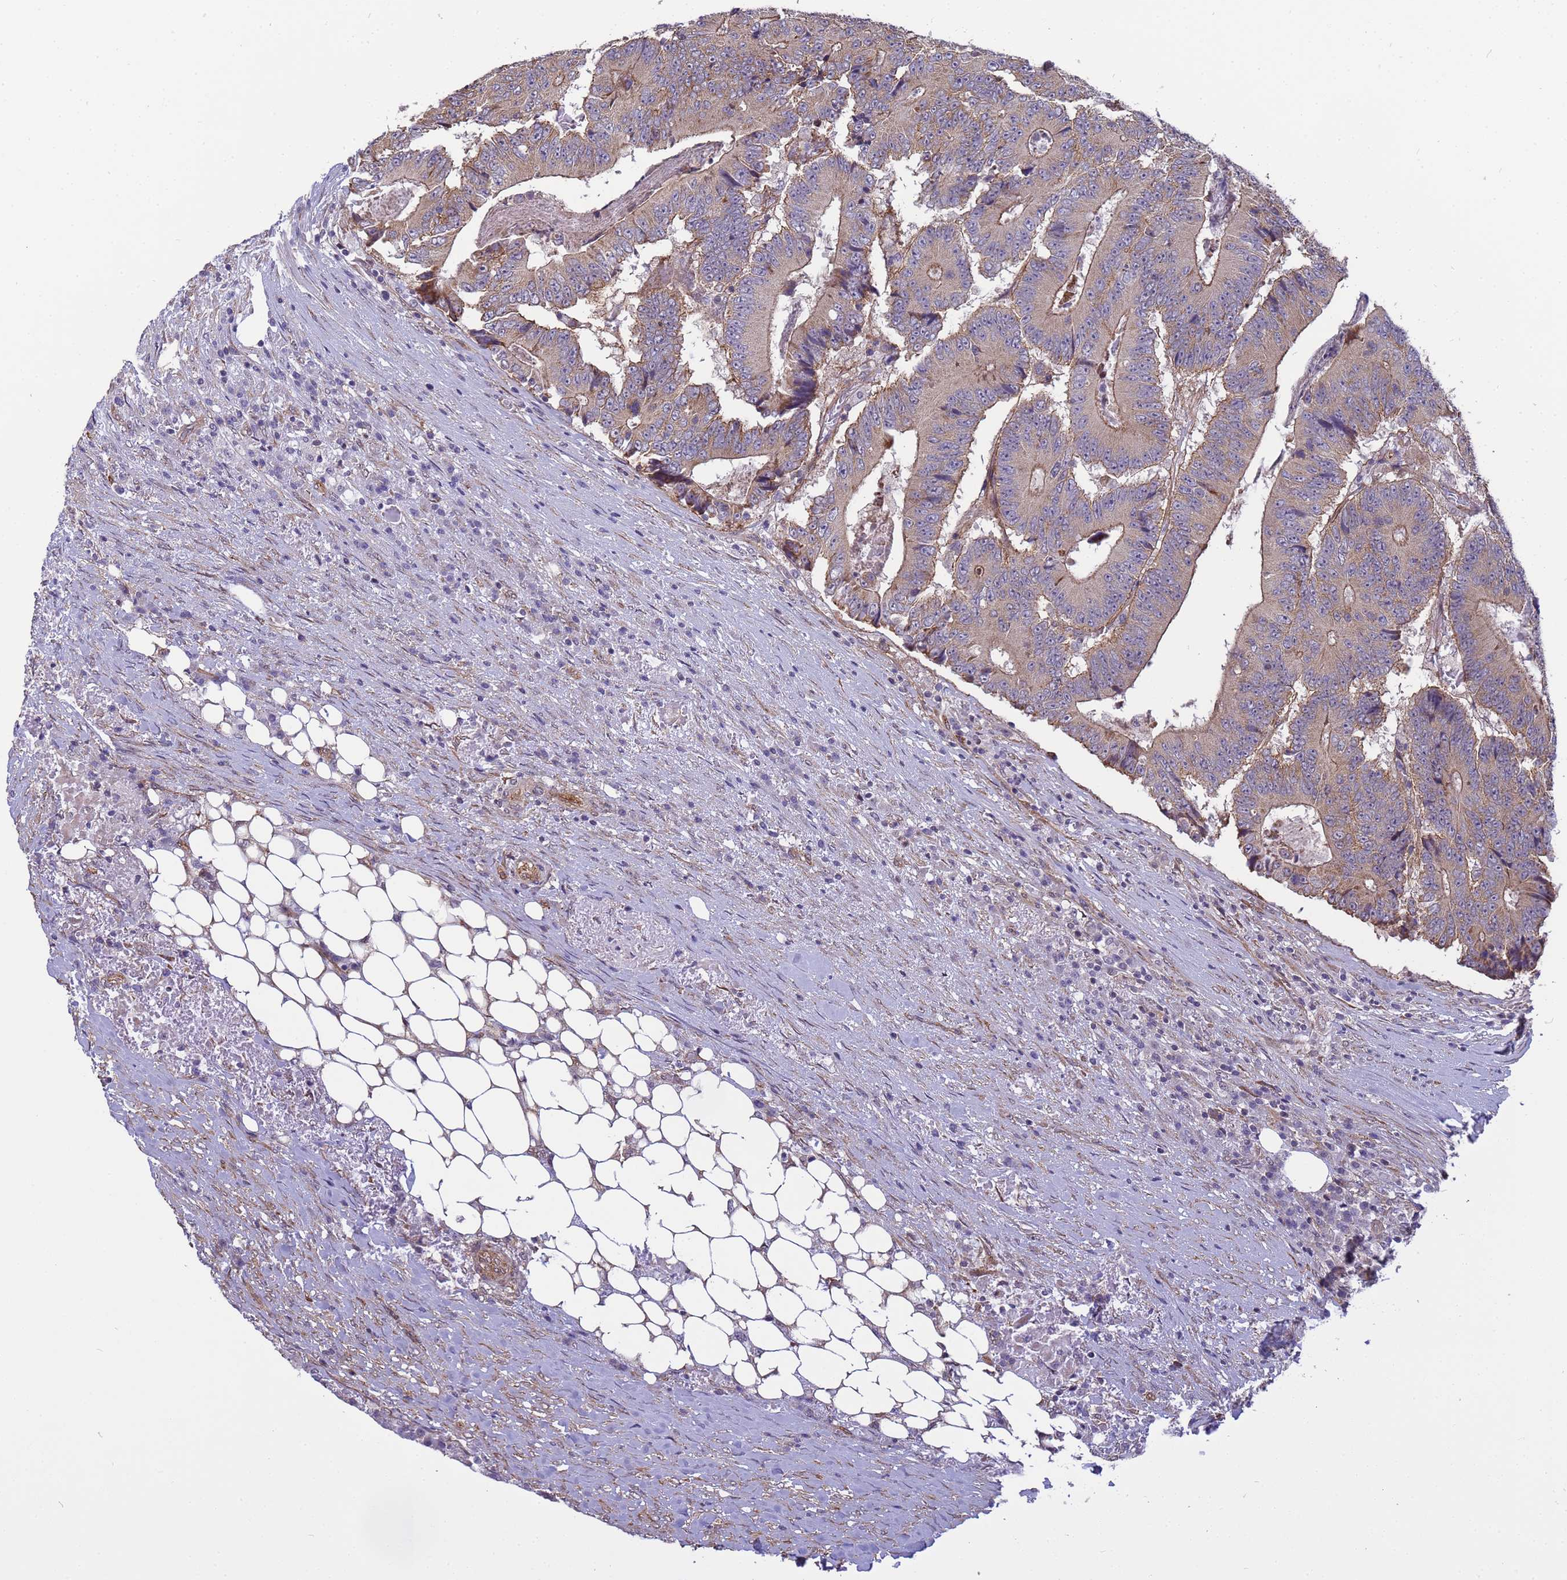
{"staining": {"intensity": "weak", "quantity": ">75%", "location": "cytoplasmic/membranous"}, "tissue": "colorectal cancer", "cell_type": "Tumor cells", "image_type": "cancer", "snomed": [{"axis": "morphology", "description": "Adenocarcinoma, NOS"}, {"axis": "topography", "description": "Colon"}], "caption": "Immunohistochemistry (IHC) of colorectal cancer (adenocarcinoma) shows low levels of weak cytoplasmic/membranous positivity in about >75% of tumor cells. Immunohistochemistry stains the protein of interest in brown and the nuclei are stained blue.", "gene": "ITGB4", "patient": {"sex": "male", "age": 83}}